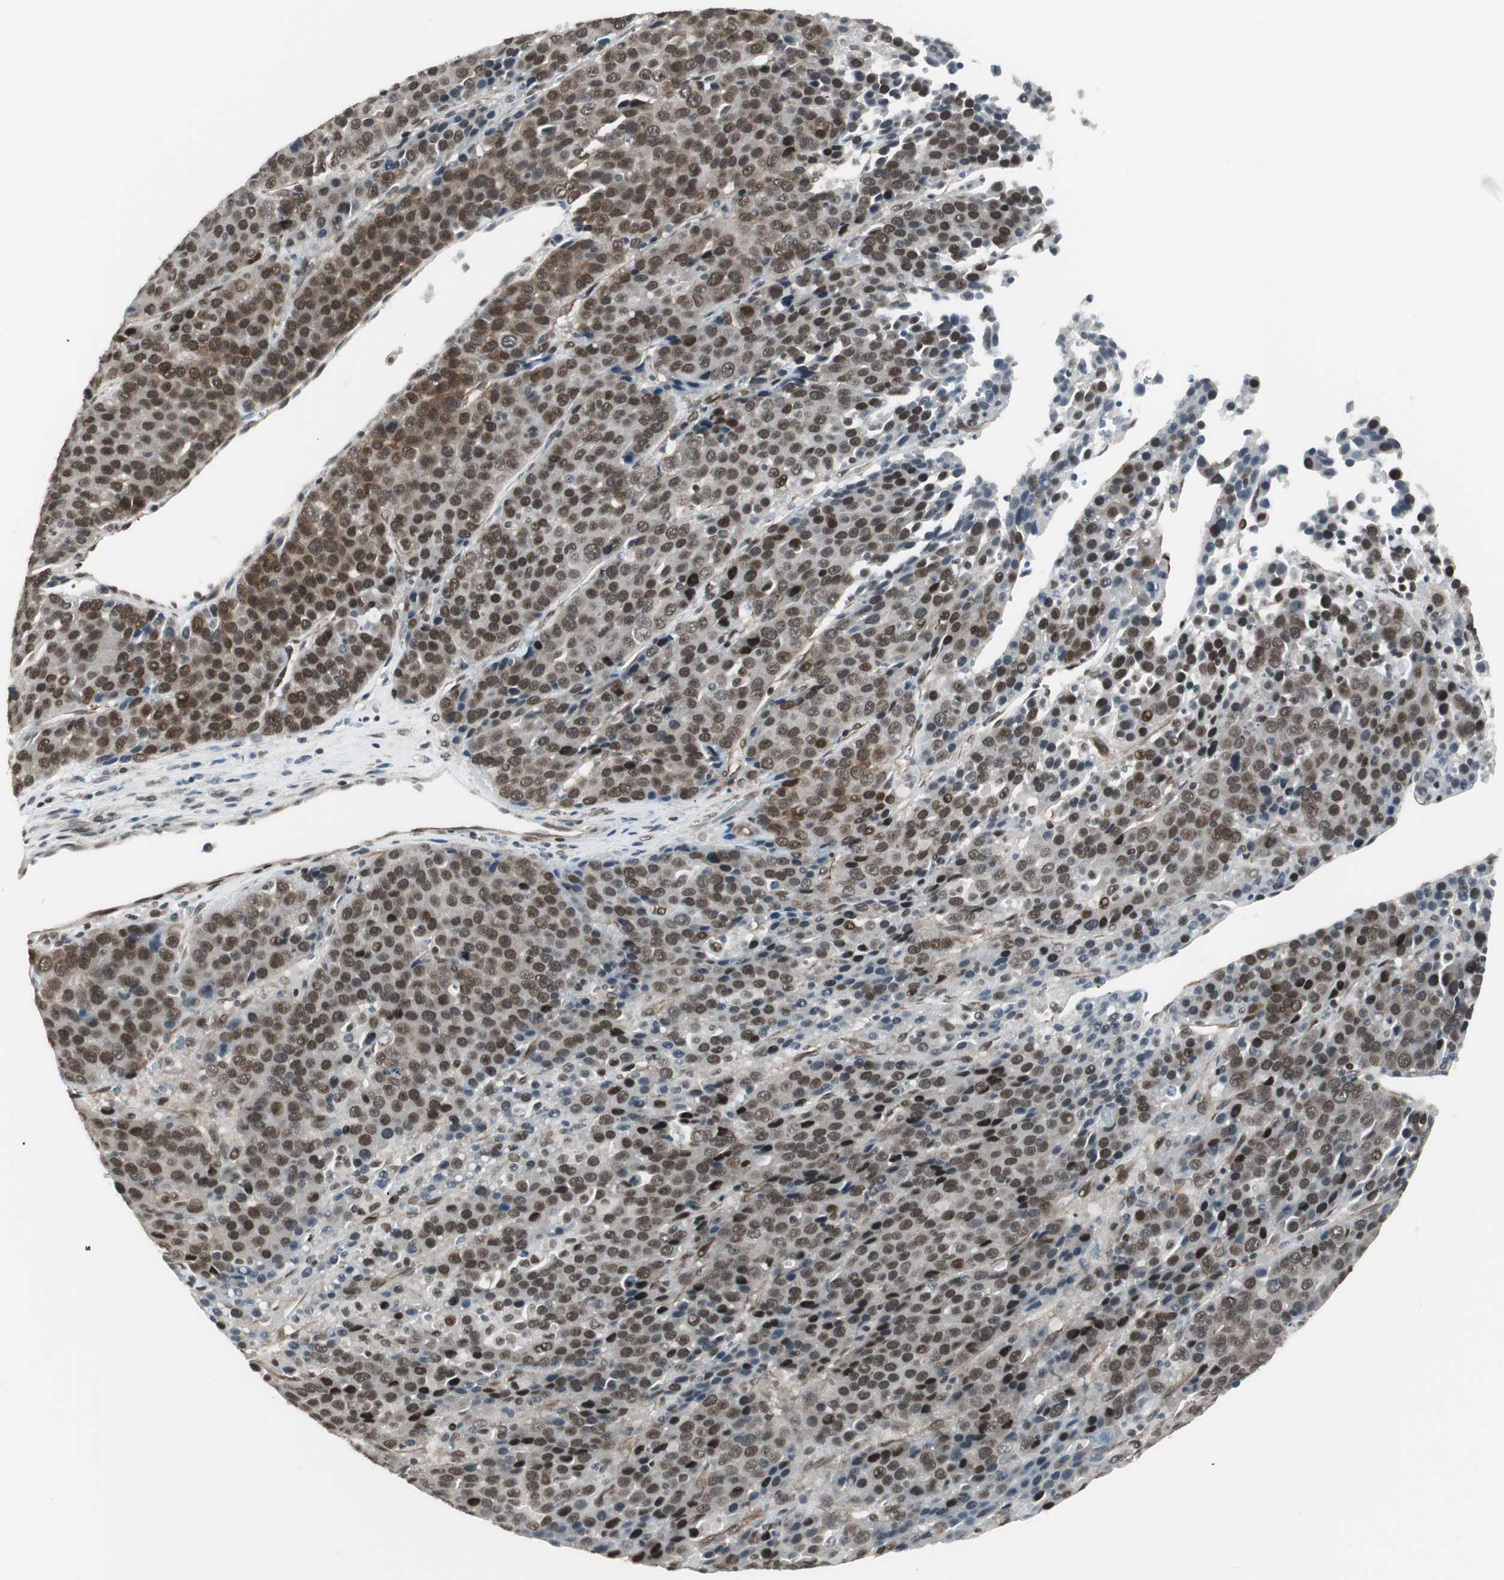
{"staining": {"intensity": "moderate", "quantity": ">75%", "location": "cytoplasmic/membranous,nuclear"}, "tissue": "liver cancer", "cell_type": "Tumor cells", "image_type": "cancer", "snomed": [{"axis": "morphology", "description": "Carcinoma, Hepatocellular, NOS"}, {"axis": "topography", "description": "Liver"}], "caption": "There is medium levels of moderate cytoplasmic/membranous and nuclear expression in tumor cells of liver cancer, as demonstrated by immunohistochemical staining (brown color).", "gene": "ZBTB17", "patient": {"sex": "female", "age": 53}}